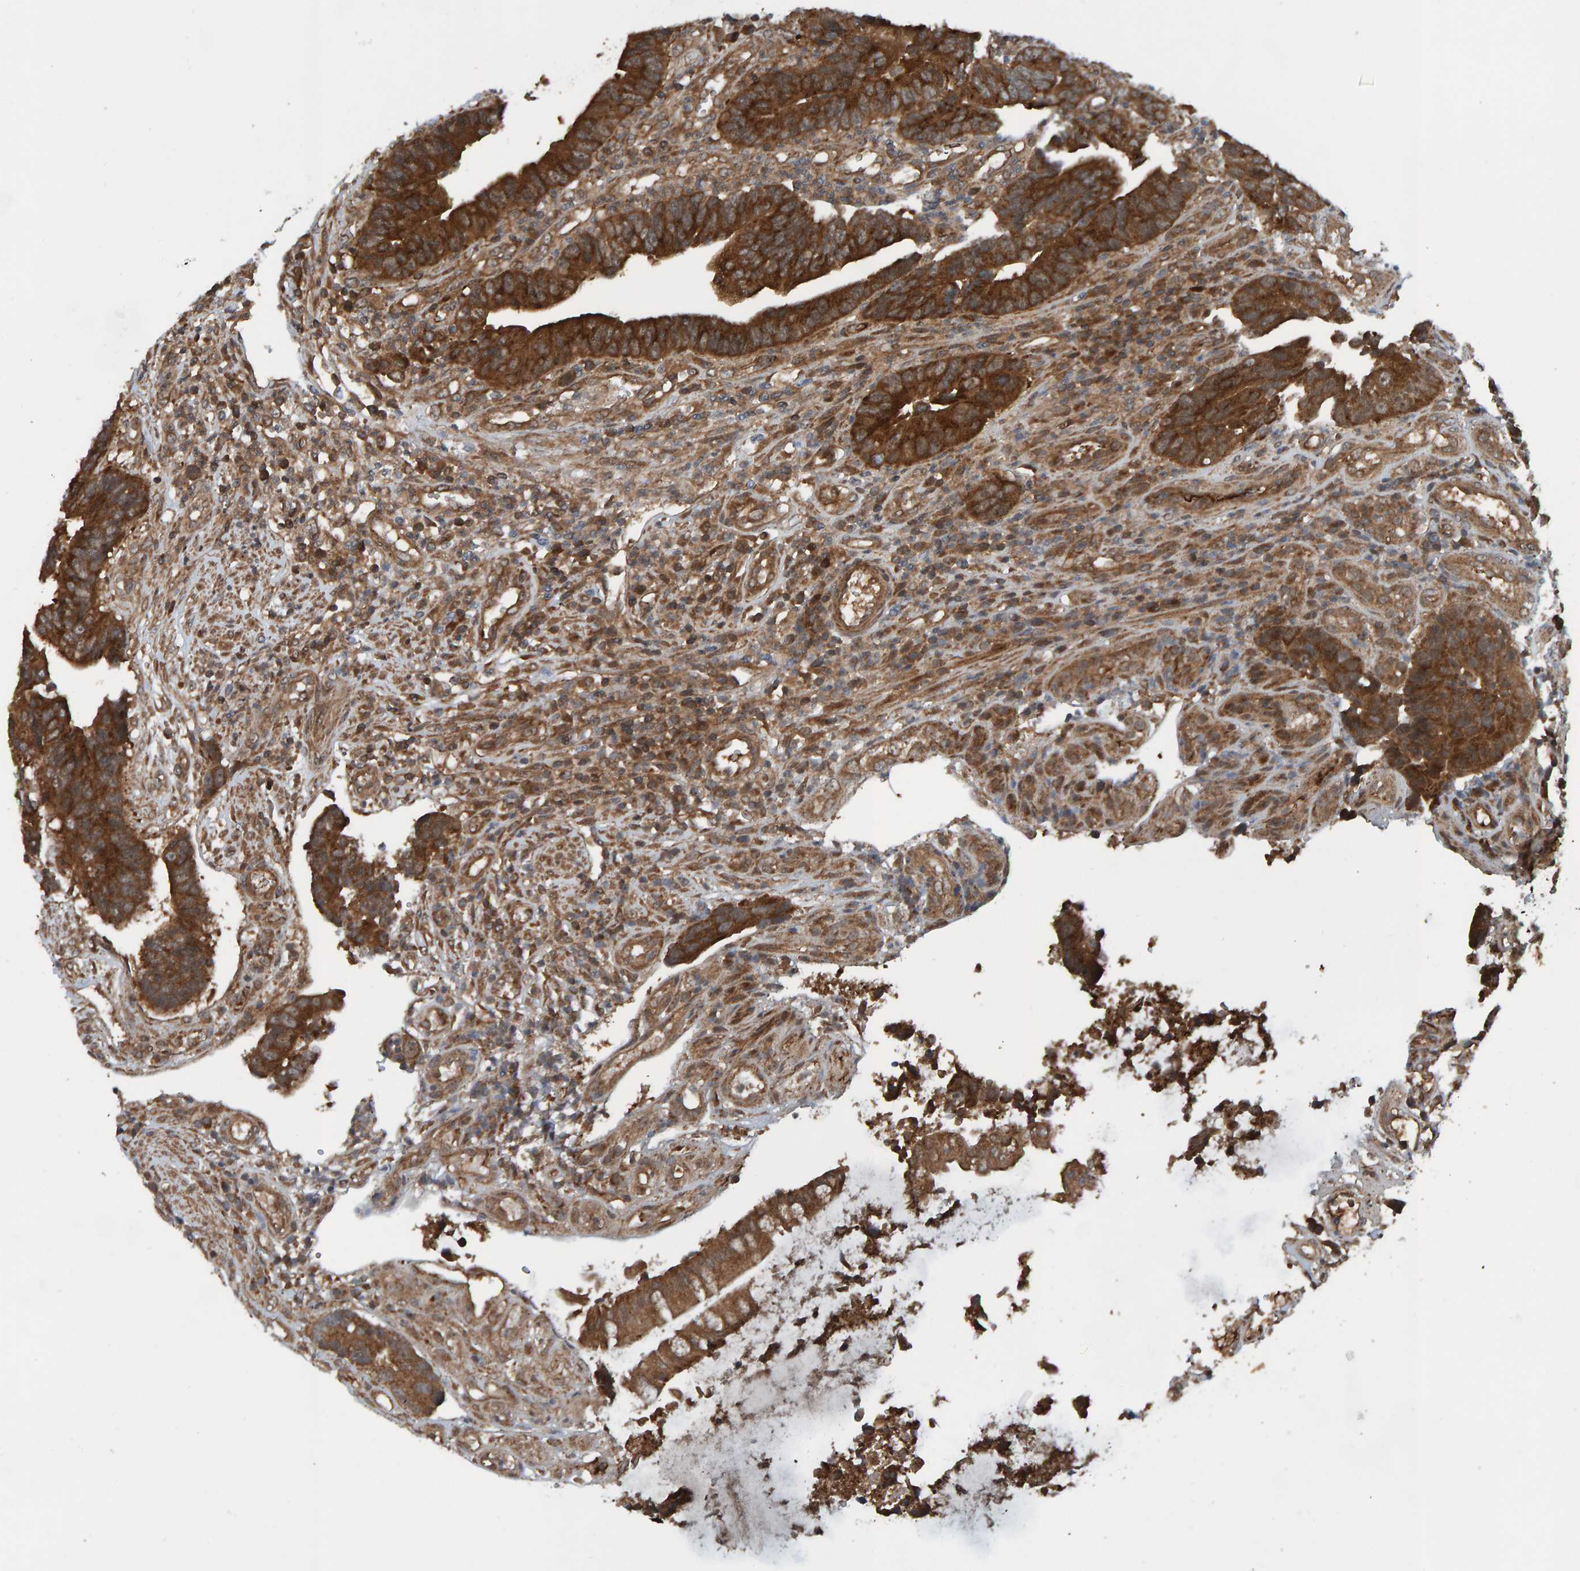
{"staining": {"intensity": "strong", "quantity": ">75%", "location": "cytoplasmic/membranous"}, "tissue": "colorectal cancer", "cell_type": "Tumor cells", "image_type": "cancer", "snomed": [{"axis": "morphology", "description": "Adenocarcinoma, NOS"}, {"axis": "topography", "description": "Rectum"}], "caption": "Human colorectal cancer stained with a protein marker reveals strong staining in tumor cells.", "gene": "CUEDC1", "patient": {"sex": "male", "age": 84}}